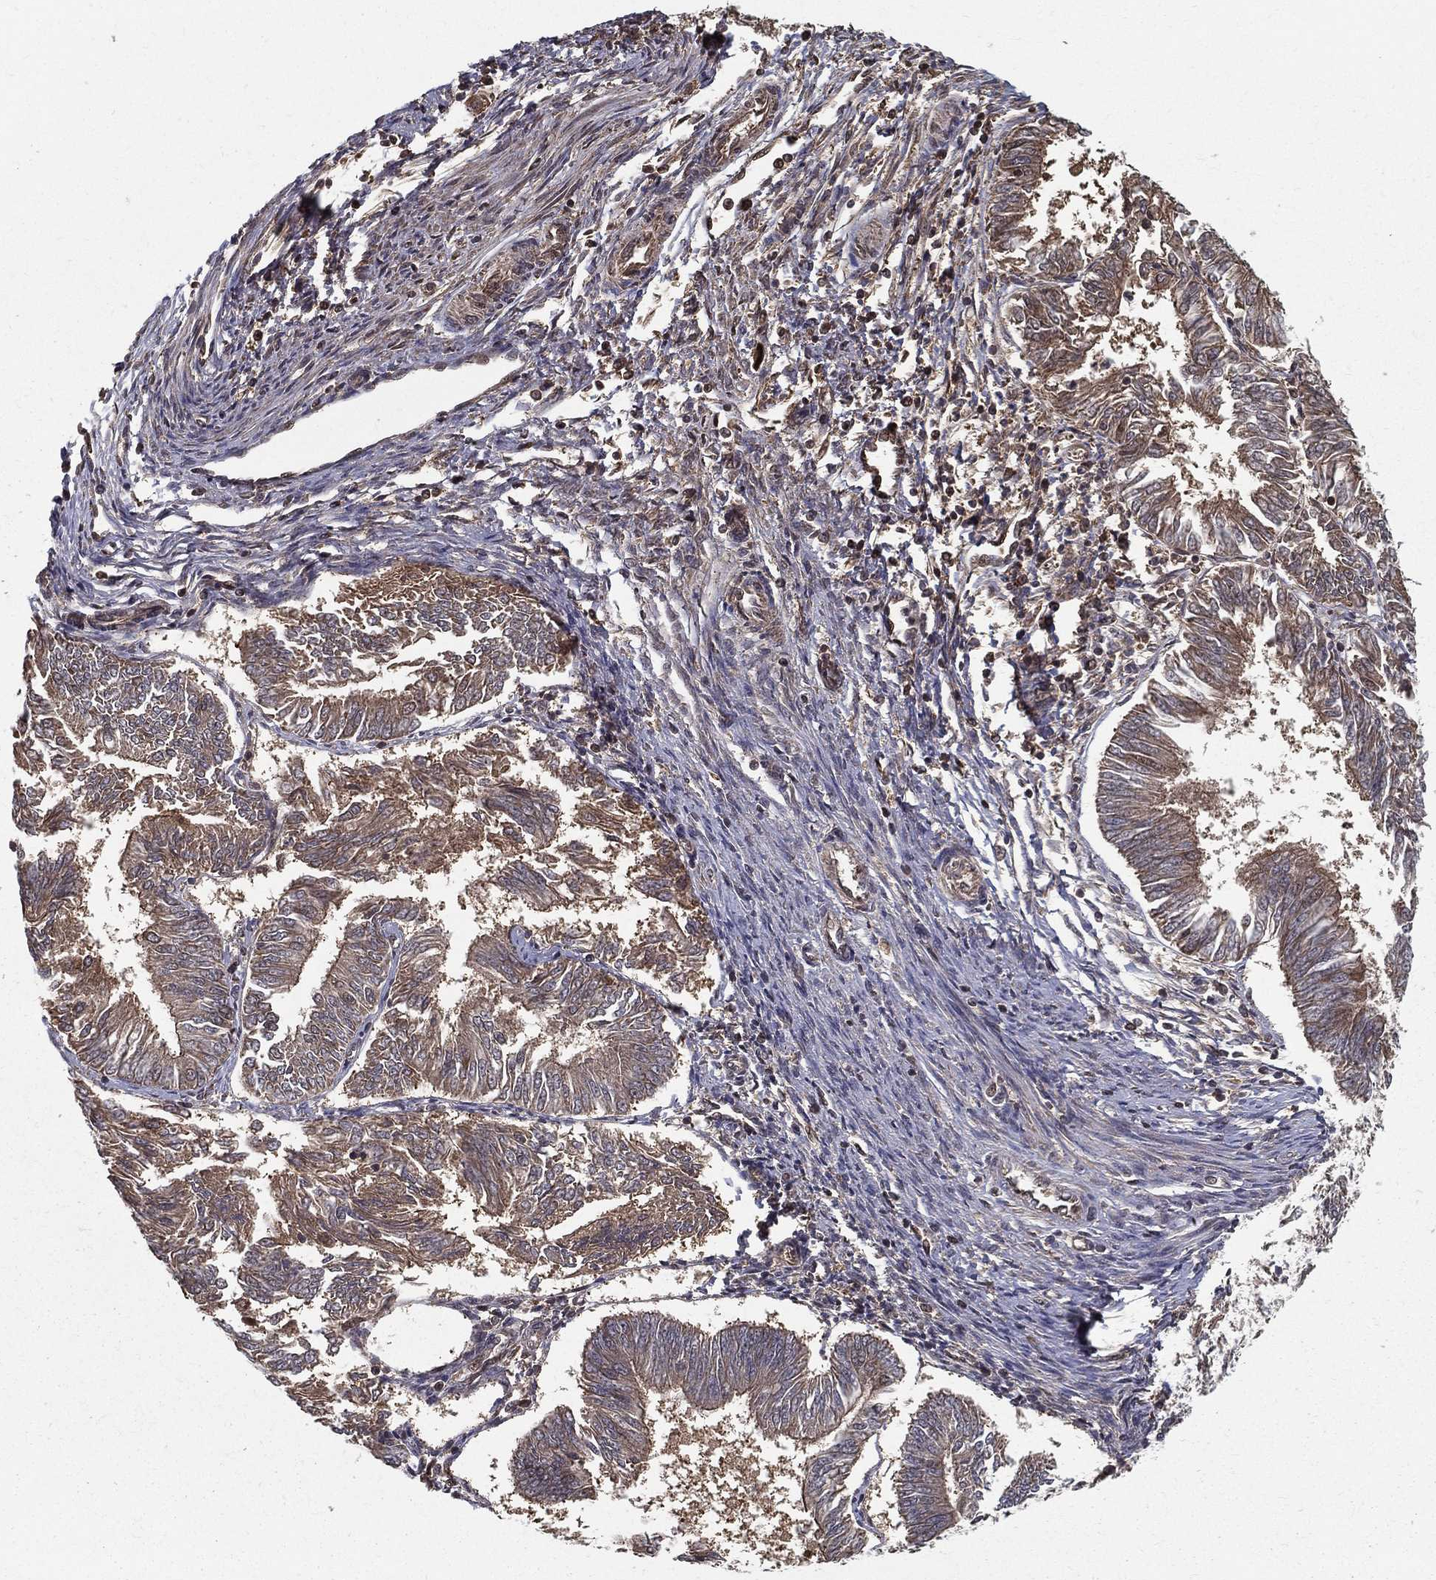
{"staining": {"intensity": "moderate", "quantity": "<25%", "location": "cytoplasmic/membranous"}, "tissue": "endometrial cancer", "cell_type": "Tumor cells", "image_type": "cancer", "snomed": [{"axis": "morphology", "description": "Adenocarcinoma, NOS"}, {"axis": "topography", "description": "Endometrium"}], "caption": "DAB immunohistochemical staining of human endometrial cancer demonstrates moderate cytoplasmic/membranous protein staining in about <25% of tumor cells.", "gene": "SLC6A6", "patient": {"sex": "female", "age": 58}}